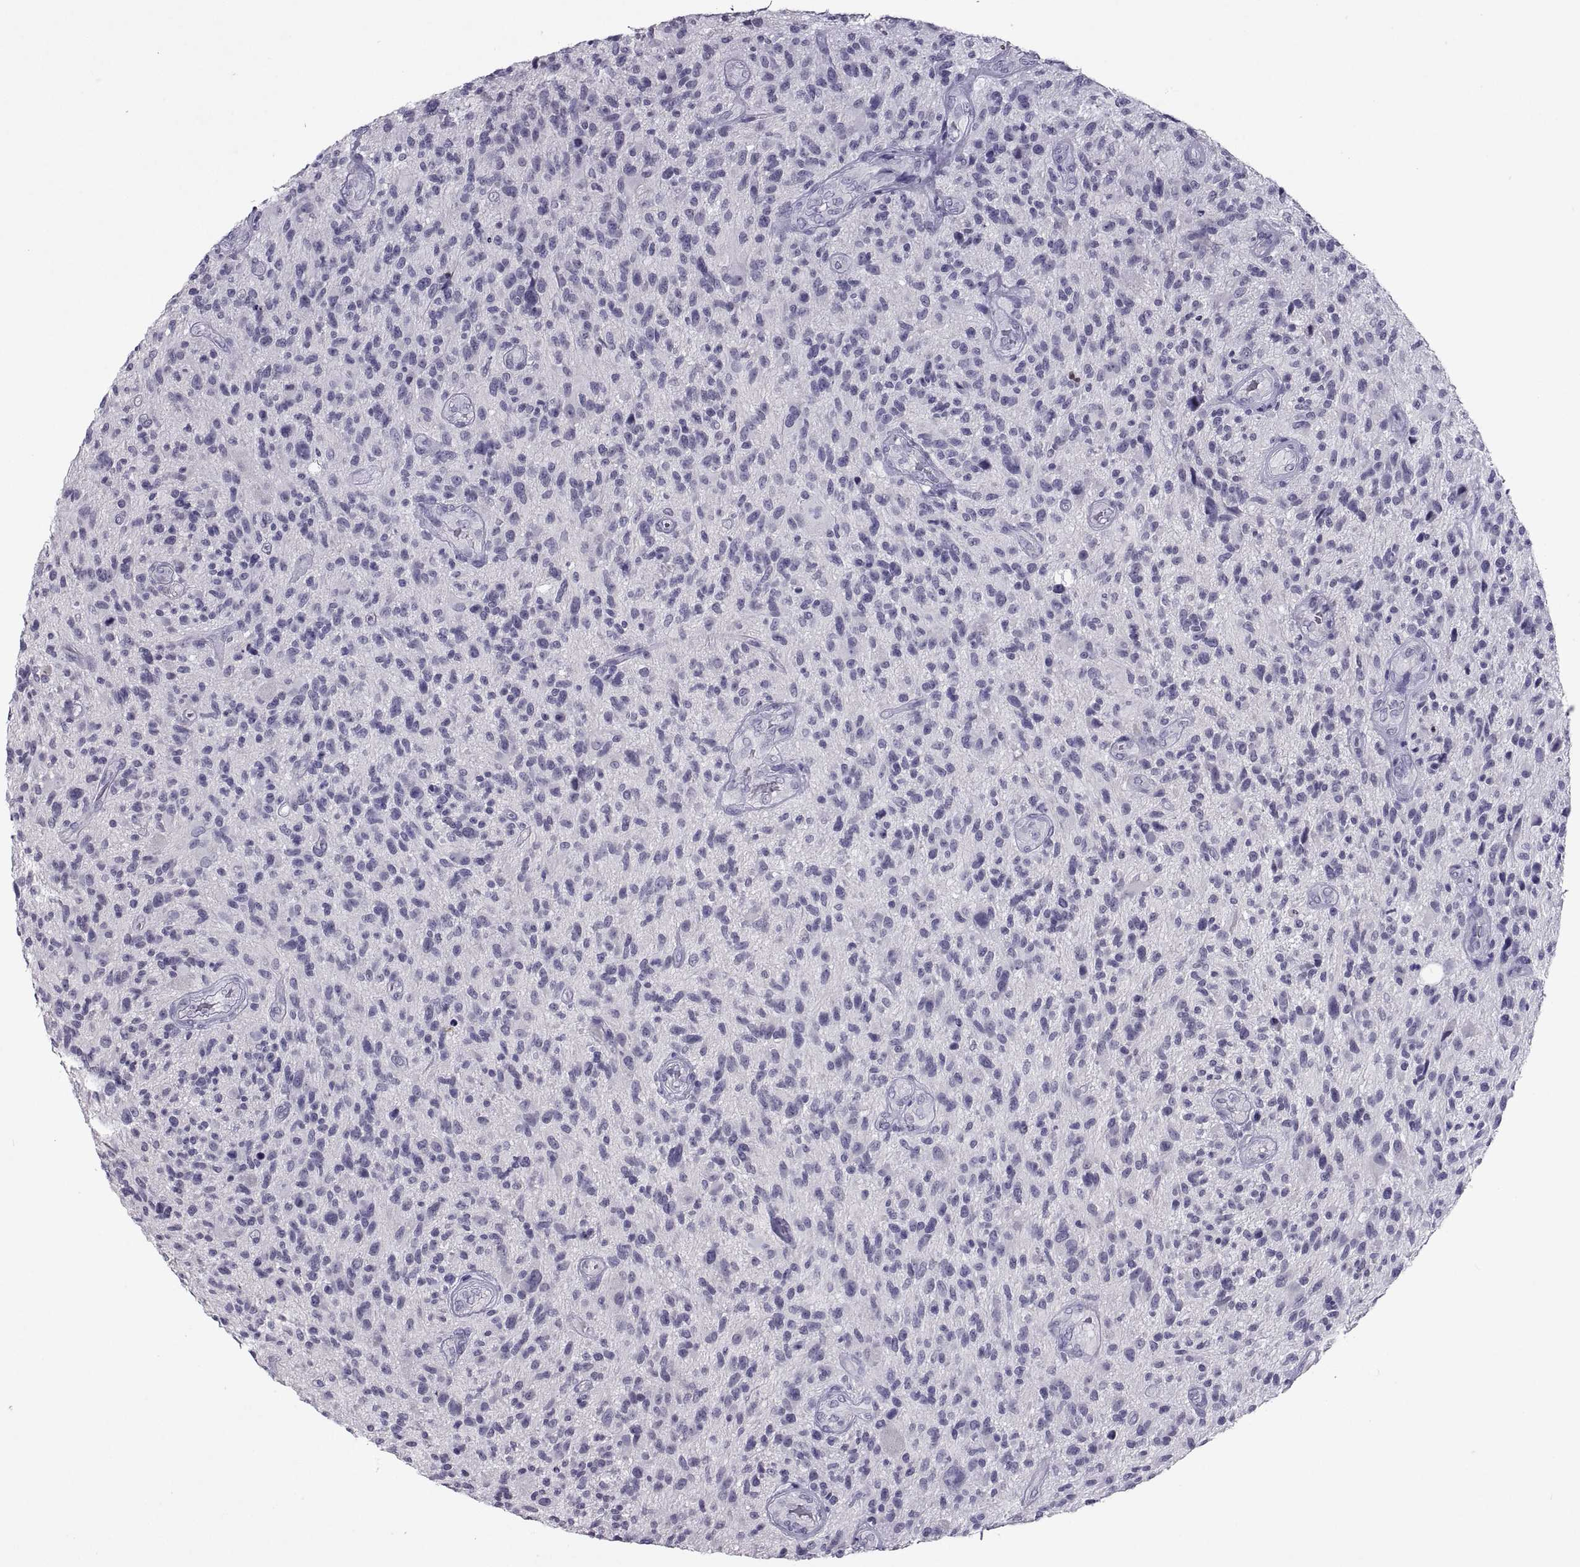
{"staining": {"intensity": "negative", "quantity": "none", "location": "none"}, "tissue": "glioma", "cell_type": "Tumor cells", "image_type": "cancer", "snomed": [{"axis": "morphology", "description": "Glioma, malignant, High grade"}, {"axis": "topography", "description": "Brain"}], "caption": "A photomicrograph of glioma stained for a protein displays no brown staining in tumor cells.", "gene": "SOX21", "patient": {"sex": "male", "age": 47}}